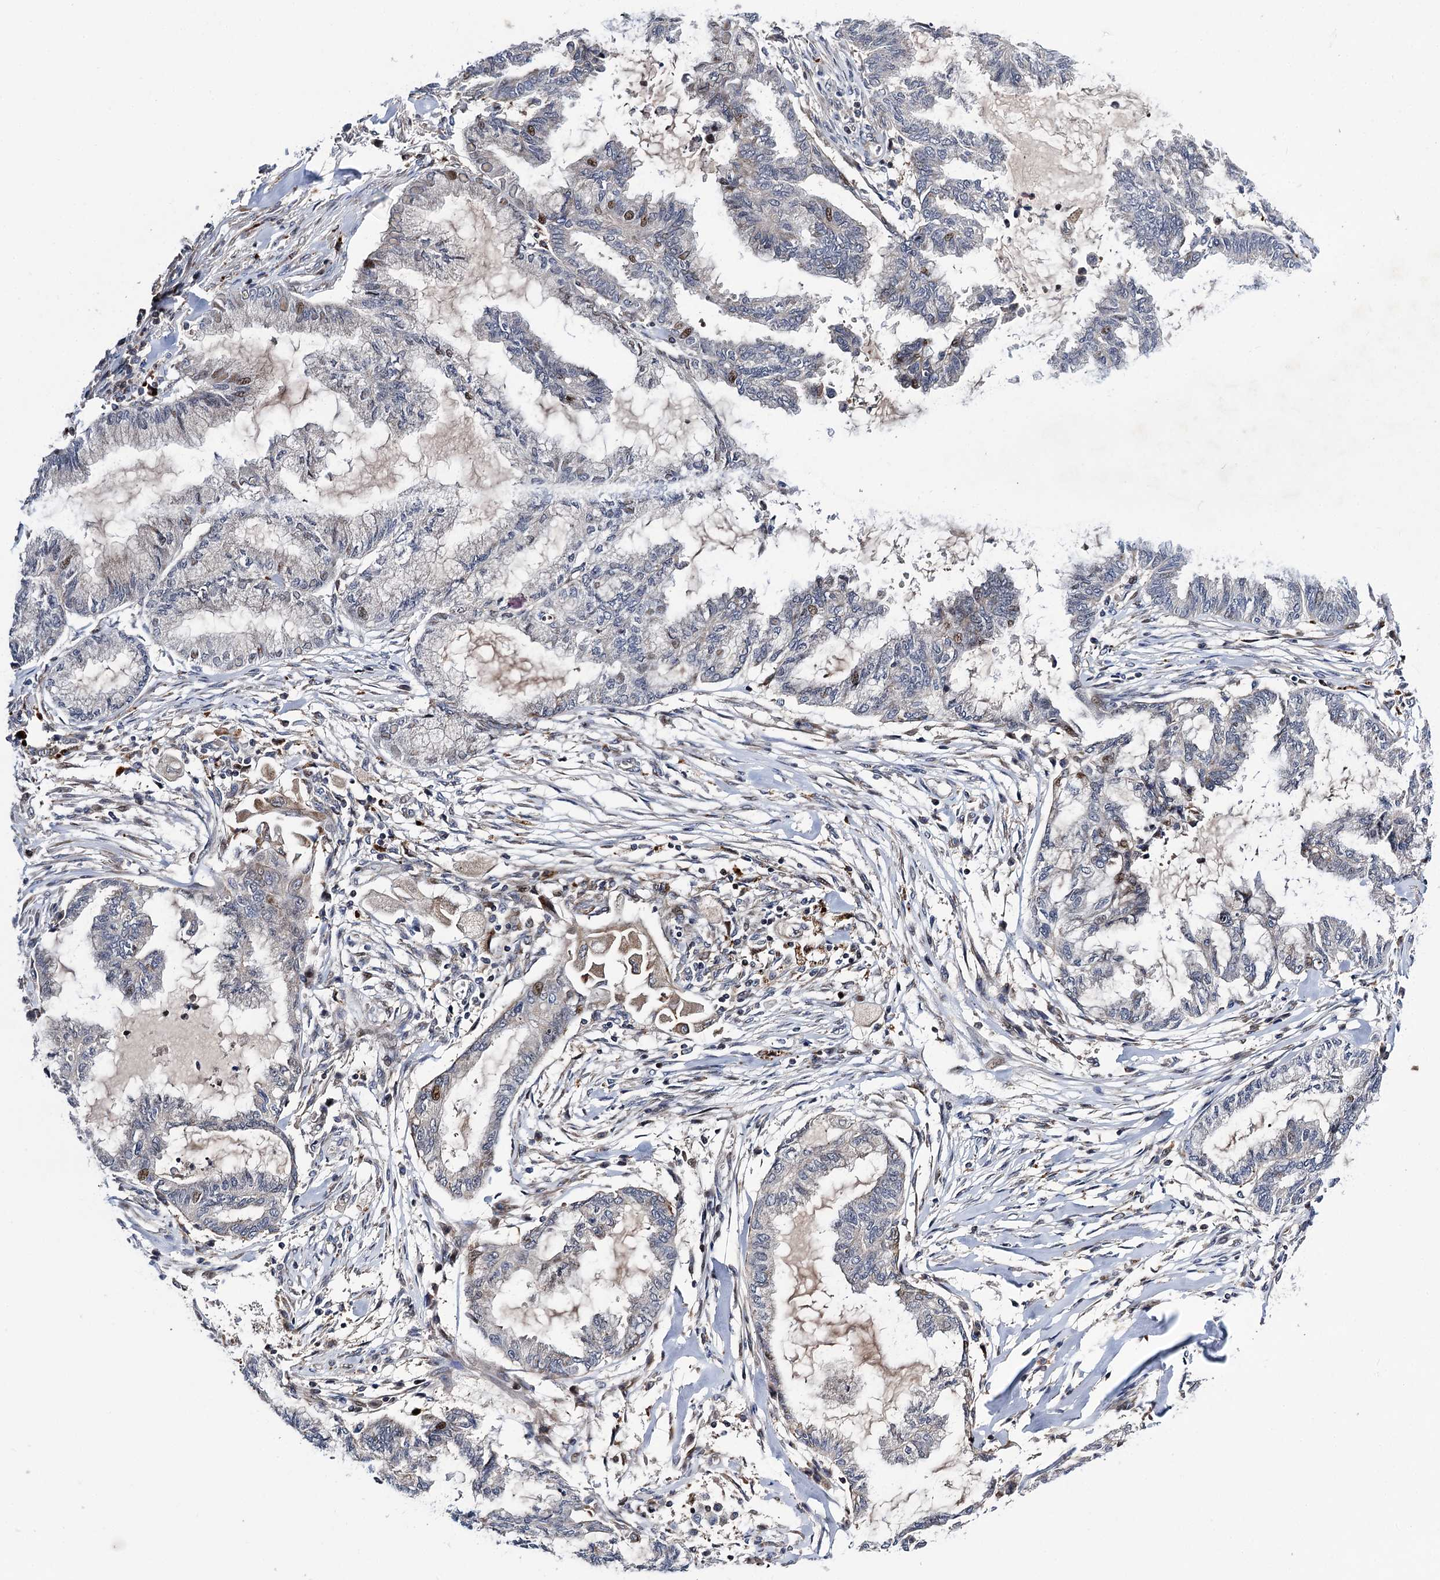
{"staining": {"intensity": "moderate", "quantity": "<25%", "location": "nuclear"}, "tissue": "endometrial cancer", "cell_type": "Tumor cells", "image_type": "cancer", "snomed": [{"axis": "morphology", "description": "Adenocarcinoma, NOS"}, {"axis": "topography", "description": "Endometrium"}], "caption": "Immunohistochemistry of endometrial cancer exhibits low levels of moderate nuclear positivity in approximately <25% of tumor cells.", "gene": "UBR1", "patient": {"sex": "female", "age": 86}}